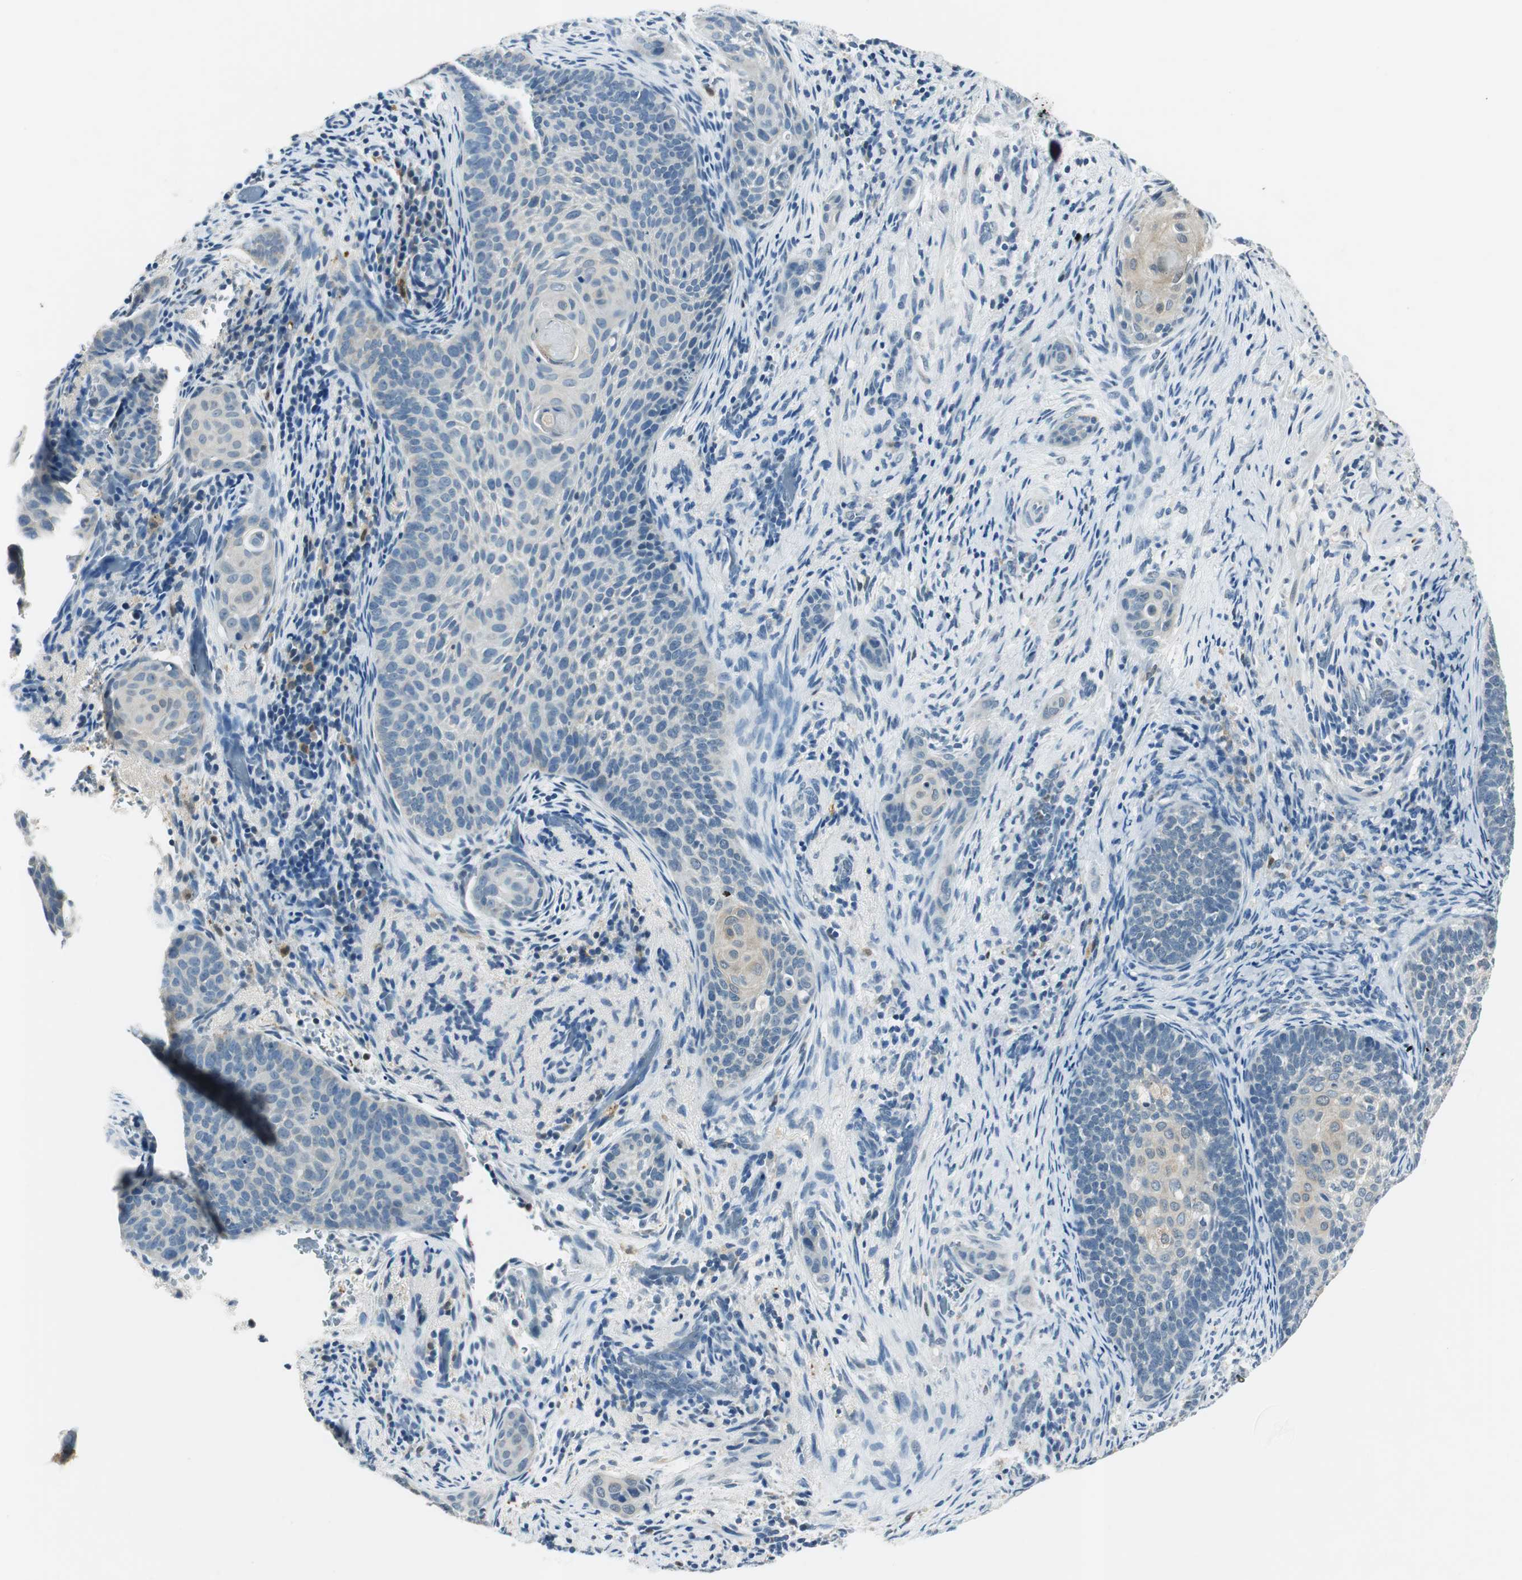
{"staining": {"intensity": "weak", "quantity": "<25%", "location": "cytoplasmic/membranous"}, "tissue": "cervical cancer", "cell_type": "Tumor cells", "image_type": "cancer", "snomed": [{"axis": "morphology", "description": "Squamous cell carcinoma, NOS"}, {"axis": "topography", "description": "Cervix"}], "caption": "Human cervical cancer stained for a protein using immunohistochemistry (IHC) exhibits no positivity in tumor cells.", "gene": "ME1", "patient": {"sex": "female", "age": 33}}